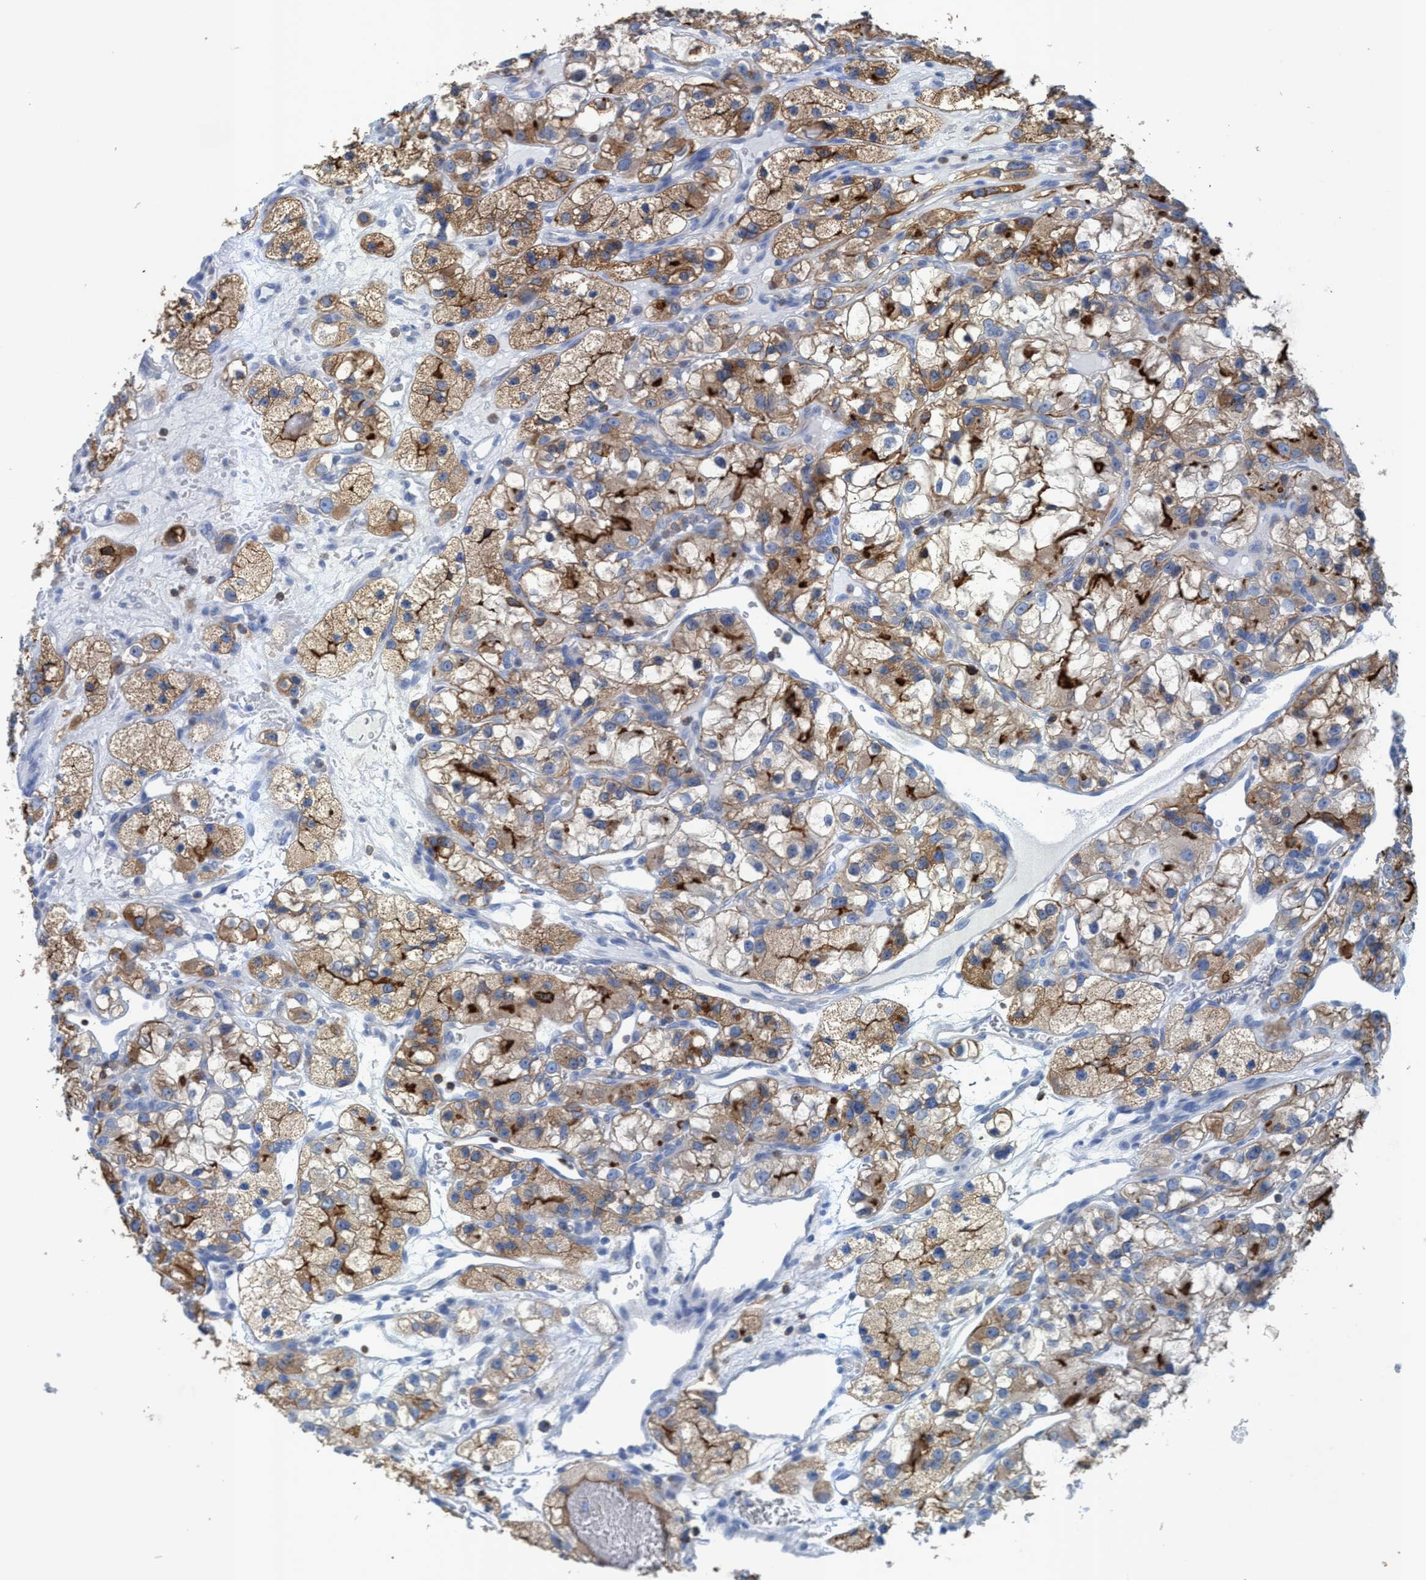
{"staining": {"intensity": "moderate", "quantity": ">75%", "location": "cytoplasmic/membranous"}, "tissue": "renal cancer", "cell_type": "Tumor cells", "image_type": "cancer", "snomed": [{"axis": "morphology", "description": "Adenocarcinoma, NOS"}, {"axis": "topography", "description": "Kidney"}], "caption": "There is medium levels of moderate cytoplasmic/membranous expression in tumor cells of renal cancer, as demonstrated by immunohistochemical staining (brown color).", "gene": "EZR", "patient": {"sex": "female", "age": 57}}